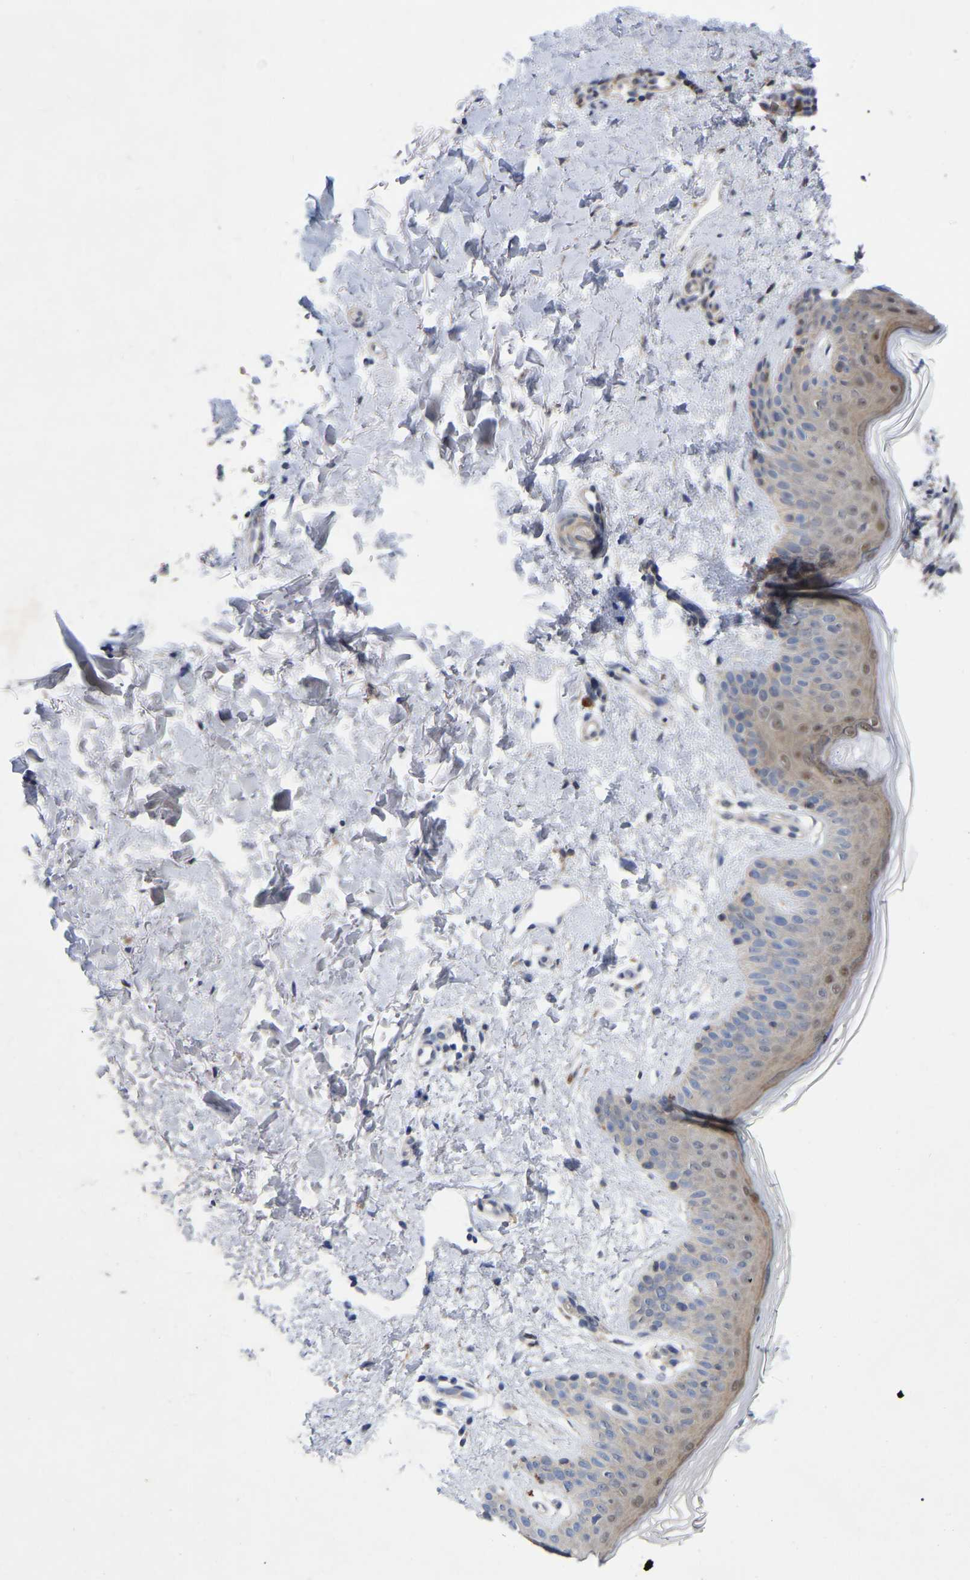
{"staining": {"intensity": "negative", "quantity": "none", "location": "none"}, "tissue": "skin", "cell_type": "Fibroblasts", "image_type": "normal", "snomed": [{"axis": "morphology", "description": "Normal tissue, NOS"}, {"axis": "topography", "description": "Skin"}], "caption": "High power microscopy image of an immunohistochemistry histopathology image of normal skin, revealing no significant positivity in fibroblasts.", "gene": "UBE4B", "patient": {"sex": "male", "age": 40}}